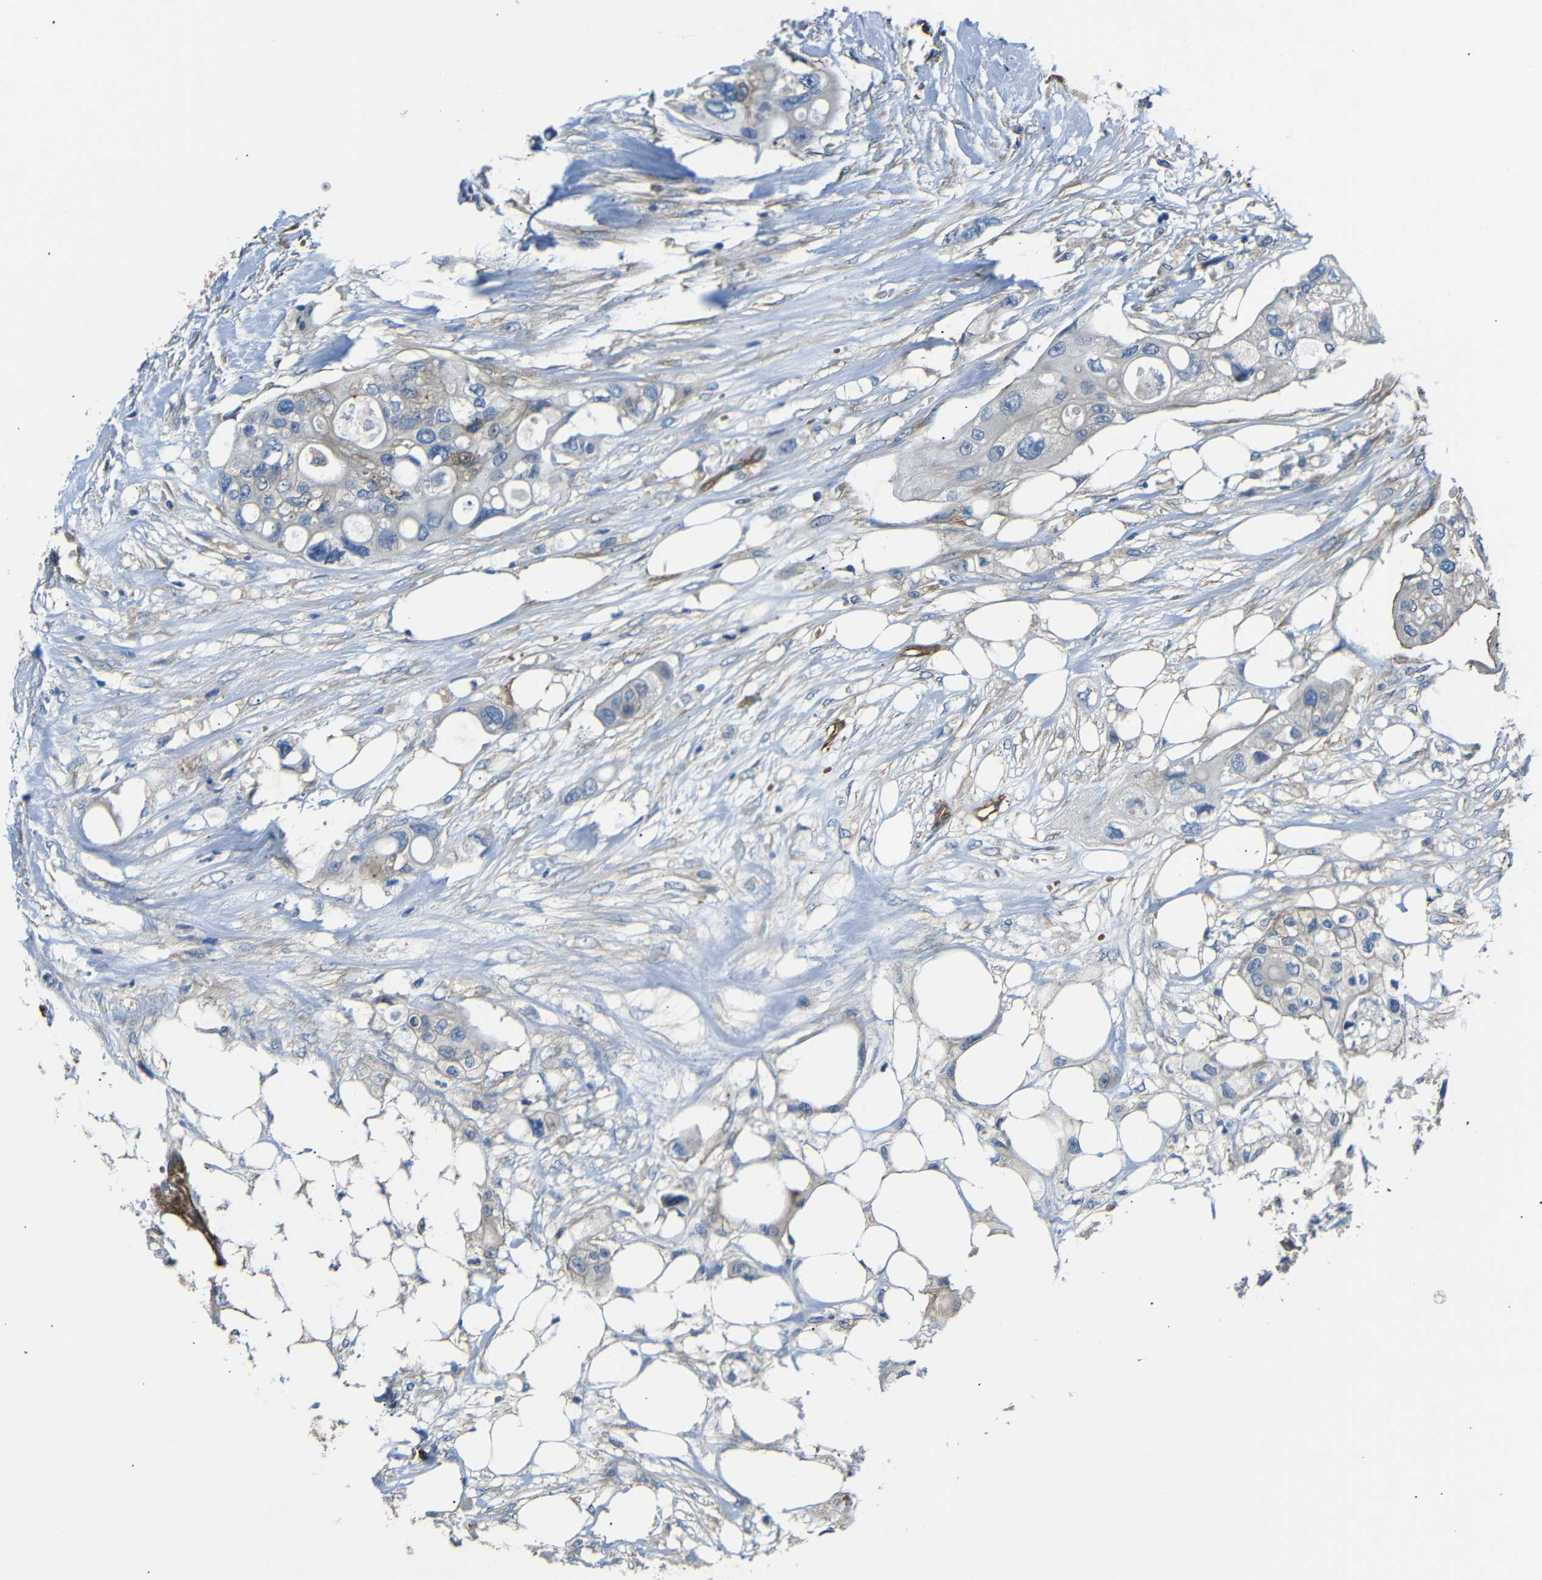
{"staining": {"intensity": "negative", "quantity": "none", "location": "none"}, "tissue": "colorectal cancer", "cell_type": "Tumor cells", "image_type": "cancer", "snomed": [{"axis": "morphology", "description": "Adenocarcinoma, NOS"}, {"axis": "topography", "description": "Colon"}], "caption": "Histopathology image shows no protein positivity in tumor cells of colorectal adenocarcinoma tissue.", "gene": "MYO1B", "patient": {"sex": "female", "age": 57}}